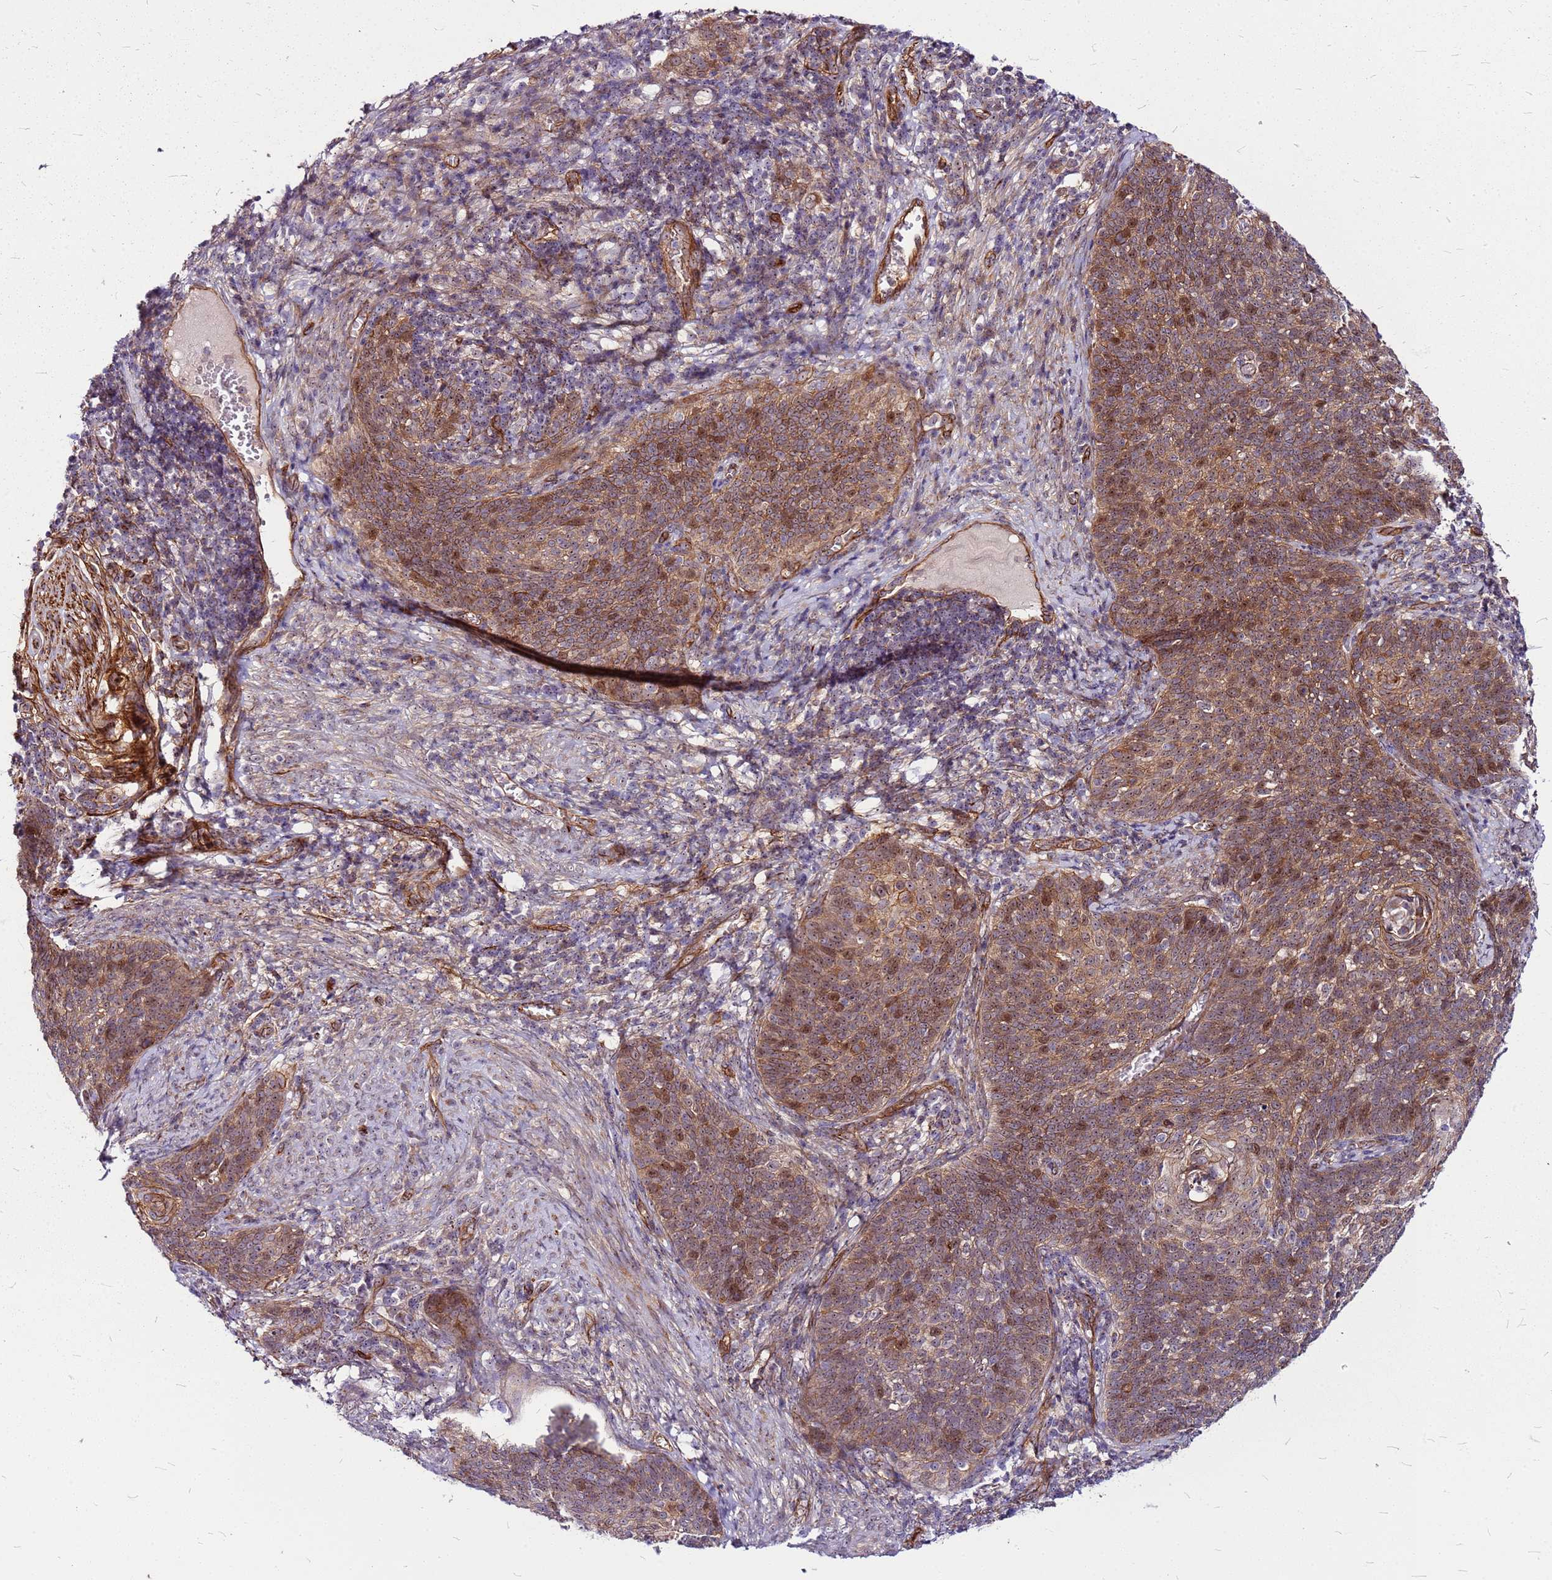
{"staining": {"intensity": "moderate", "quantity": ">75%", "location": "cytoplasmic/membranous,nuclear"}, "tissue": "cervical cancer", "cell_type": "Tumor cells", "image_type": "cancer", "snomed": [{"axis": "morphology", "description": "Normal tissue, NOS"}, {"axis": "morphology", "description": "Squamous cell carcinoma, NOS"}, {"axis": "topography", "description": "Cervix"}], "caption": "The photomicrograph reveals a brown stain indicating the presence of a protein in the cytoplasmic/membranous and nuclear of tumor cells in cervical cancer (squamous cell carcinoma).", "gene": "TOPAZ1", "patient": {"sex": "female", "age": 39}}